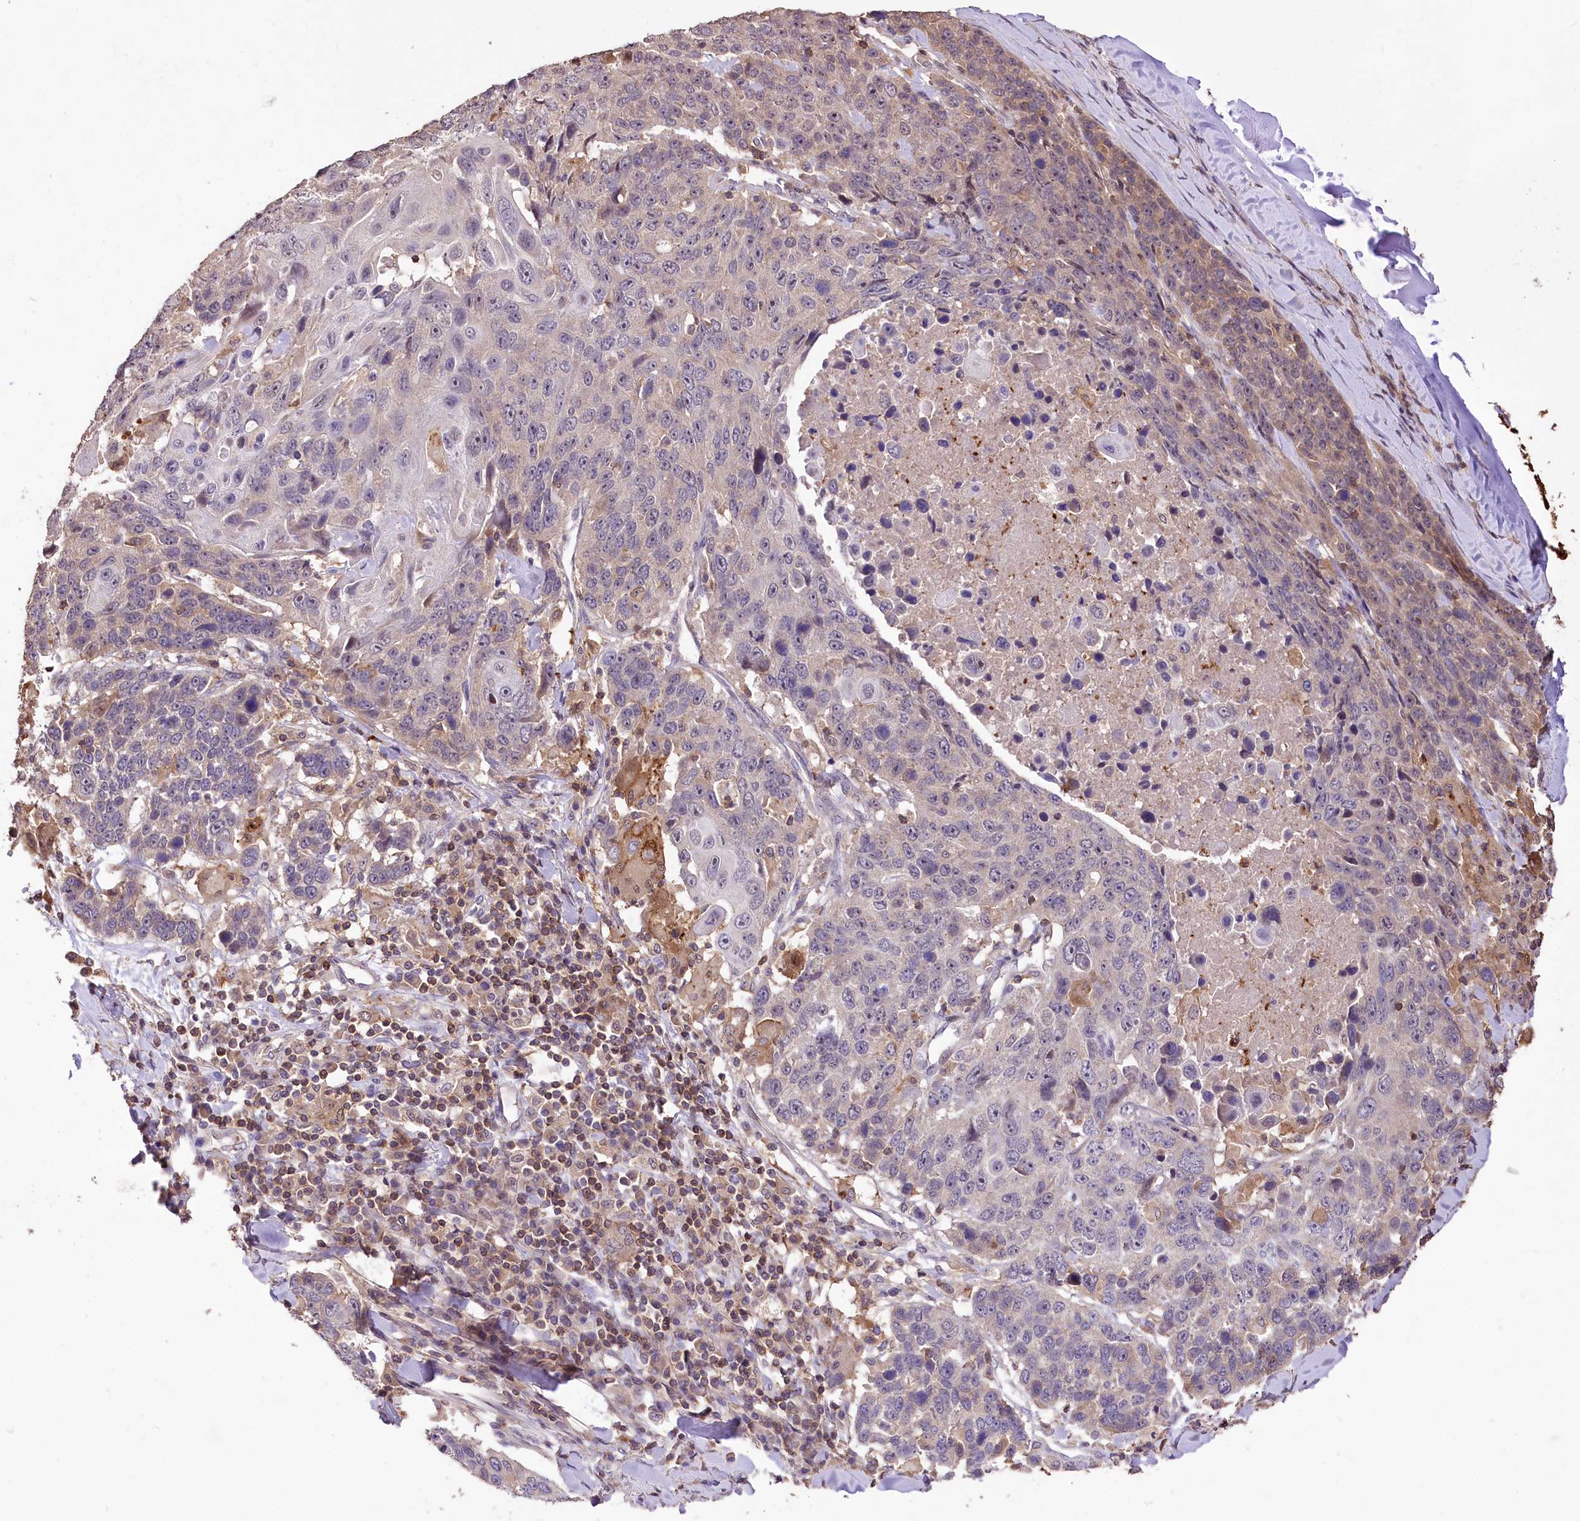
{"staining": {"intensity": "negative", "quantity": "none", "location": "none"}, "tissue": "lung cancer", "cell_type": "Tumor cells", "image_type": "cancer", "snomed": [{"axis": "morphology", "description": "Squamous cell carcinoma, NOS"}, {"axis": "topography", "description": "Lung"}], "caption": "An image of human lung squamous cell carcinoma is negative for staining in tumor cells. (DAB IHC, high magnification).", "gene": "SERGEF", "patient": {"sex": "male", "age": 66}}